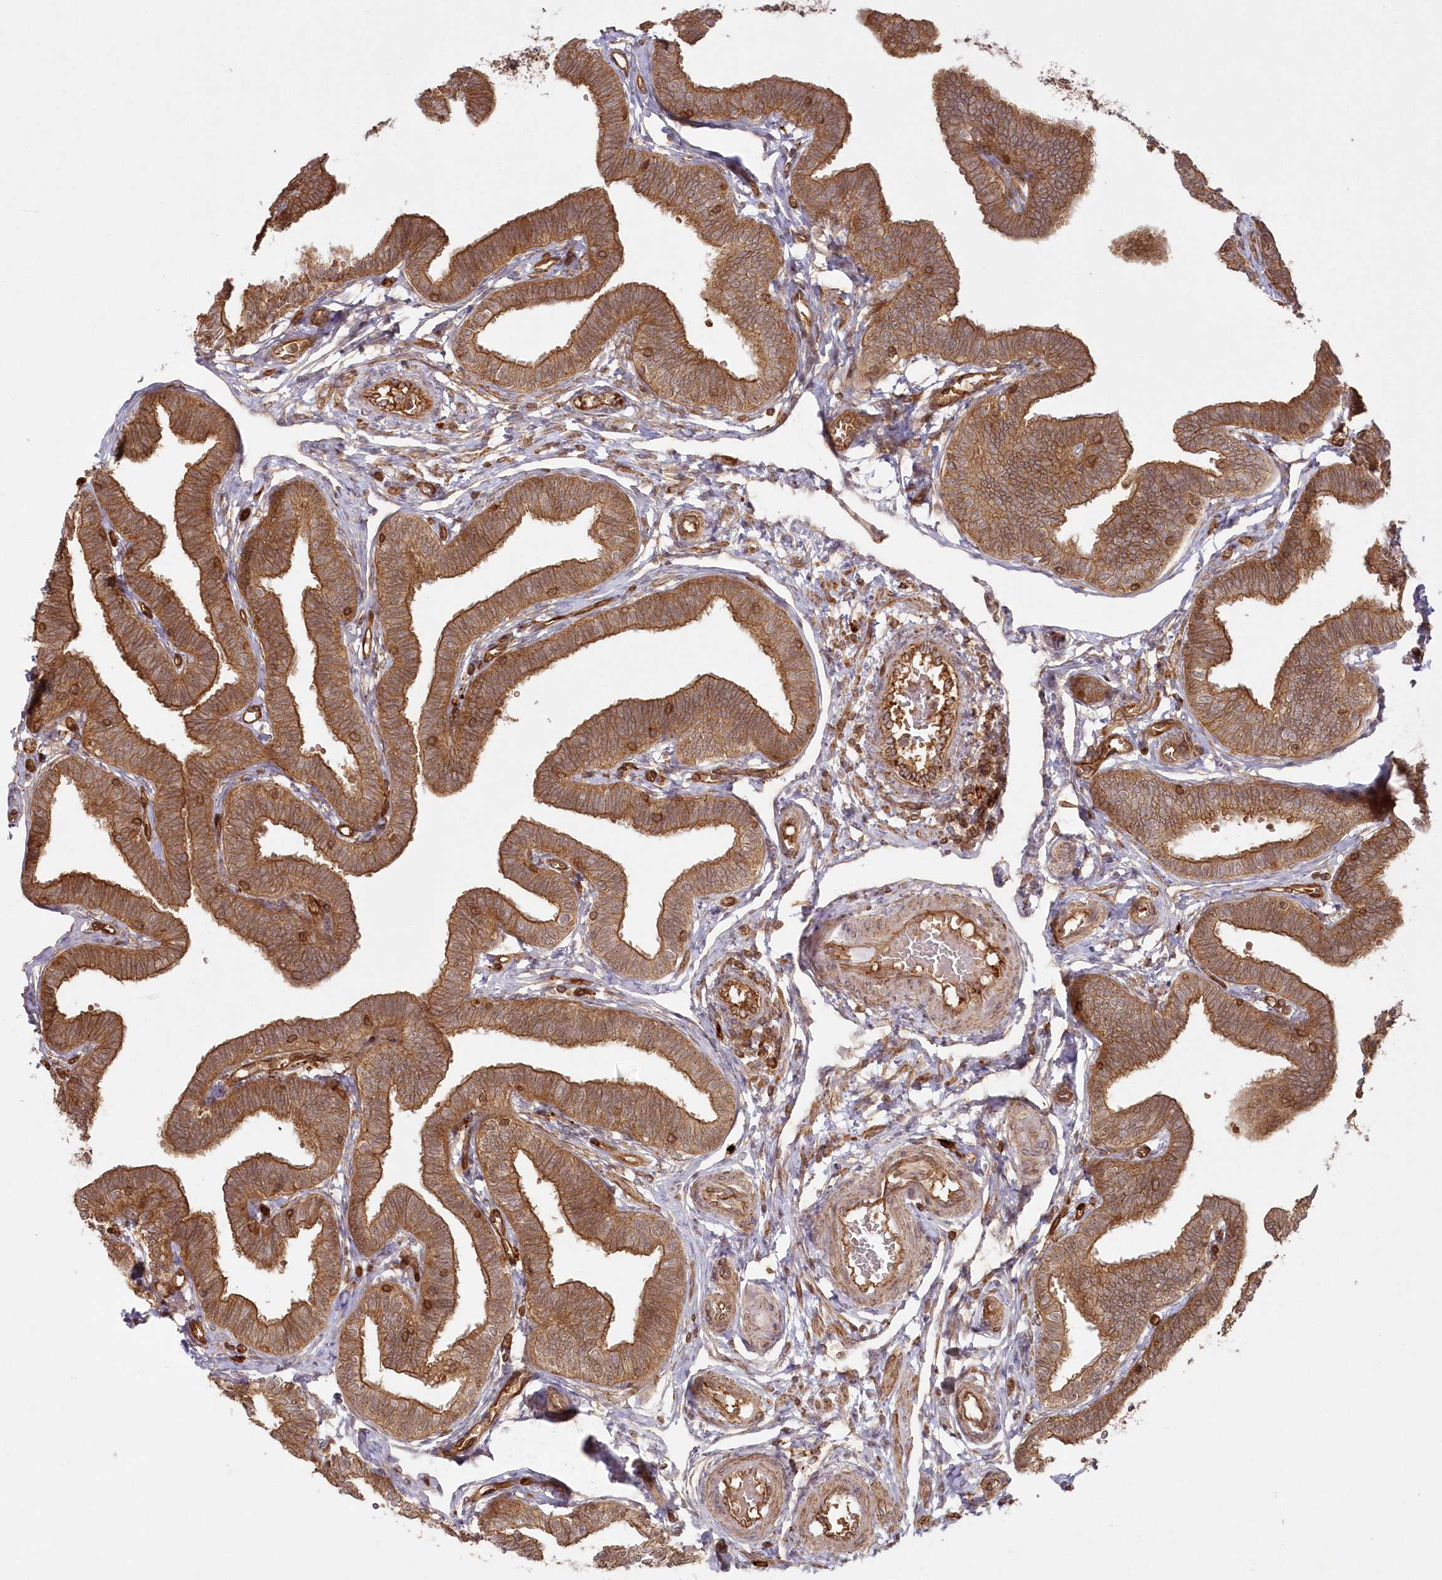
{"staining": {"intensity": "strong", "quantity": ">75%", "location": "cytoplasmic/membranous"}, "tissue": "fallopian tube", "cell_type": "Glandular cells", "image_type": "normal", "snomed": [{"axis": "morphology", "description": "Normal tissue, NOS"}, {"axis": "topography", "description": "Fallopian tube"}, {"axis": "topography", "description": "Ovary"}], "caption": "Unremarkable fallopian tube was stained to show a protein in brown. There is high levels of strong cytoplasmic/membranous expression in approximately >75% of glandular cells.", "gene": "RGCC", "patient": {"sex": "female", "age": 23}}